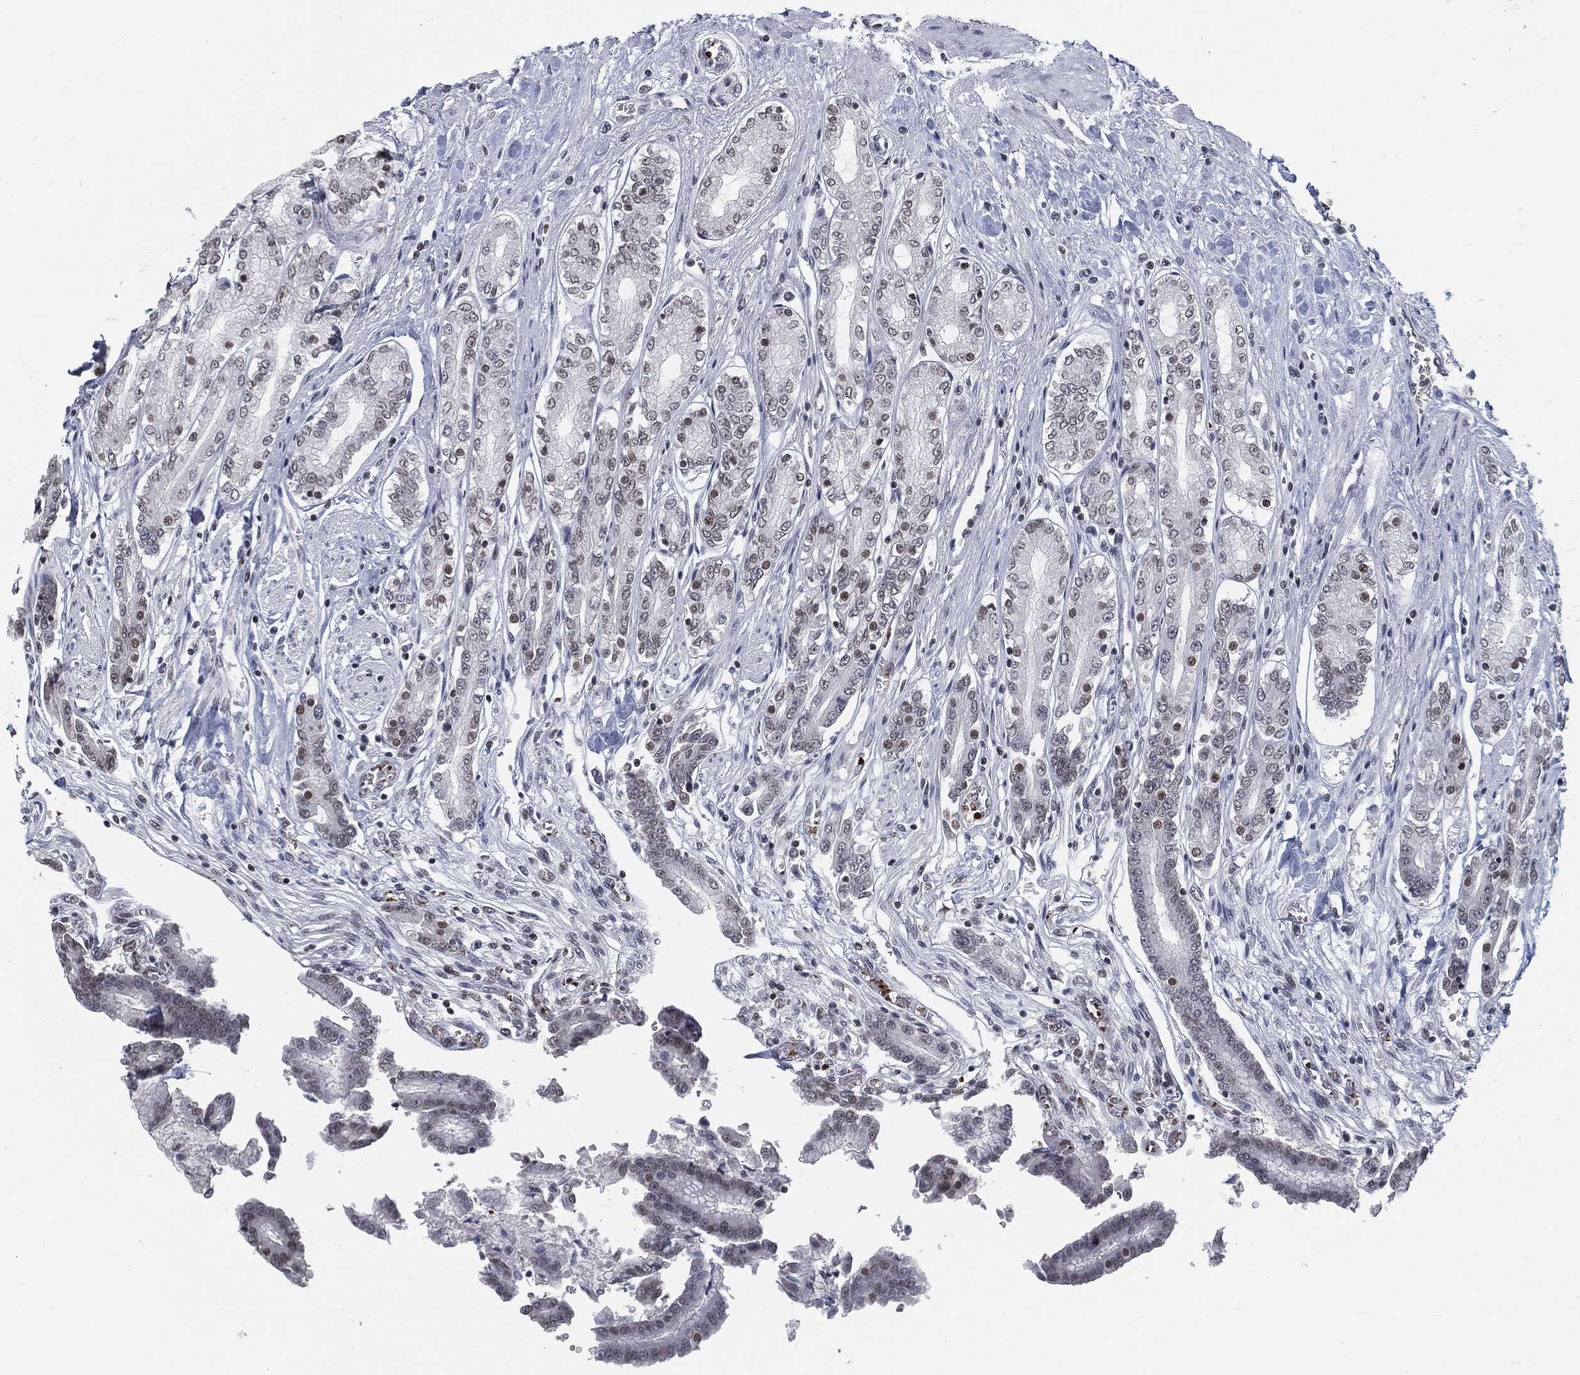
{"staining": {"intensity": "strong", "quantity": "<25%", "location": "nuclear"}, "tissue": "stomach", "cell_type": "Glandular cells", "image_type": "normal", "snomed": [{"axis": "morphology", "description": "Normal tissue, NOS"}, {"axis": "morphology", "description": "Adenocarcinoma, NOS"}, {"axis": "morphology", "description": "Adenocarcinoma, High grade"}, {"axis": "topography", "description": "Stomach, upper"}, {"axis": "topography", "description": "Stomach"}], "caption": "The immunohistochemical stain highlights strong nuclear expression in glandular cells of unremarkable stomach. Nuclei are stained in blue.", "gene": "ANXA1", "patient": {"sex": "female", "age": 65}}